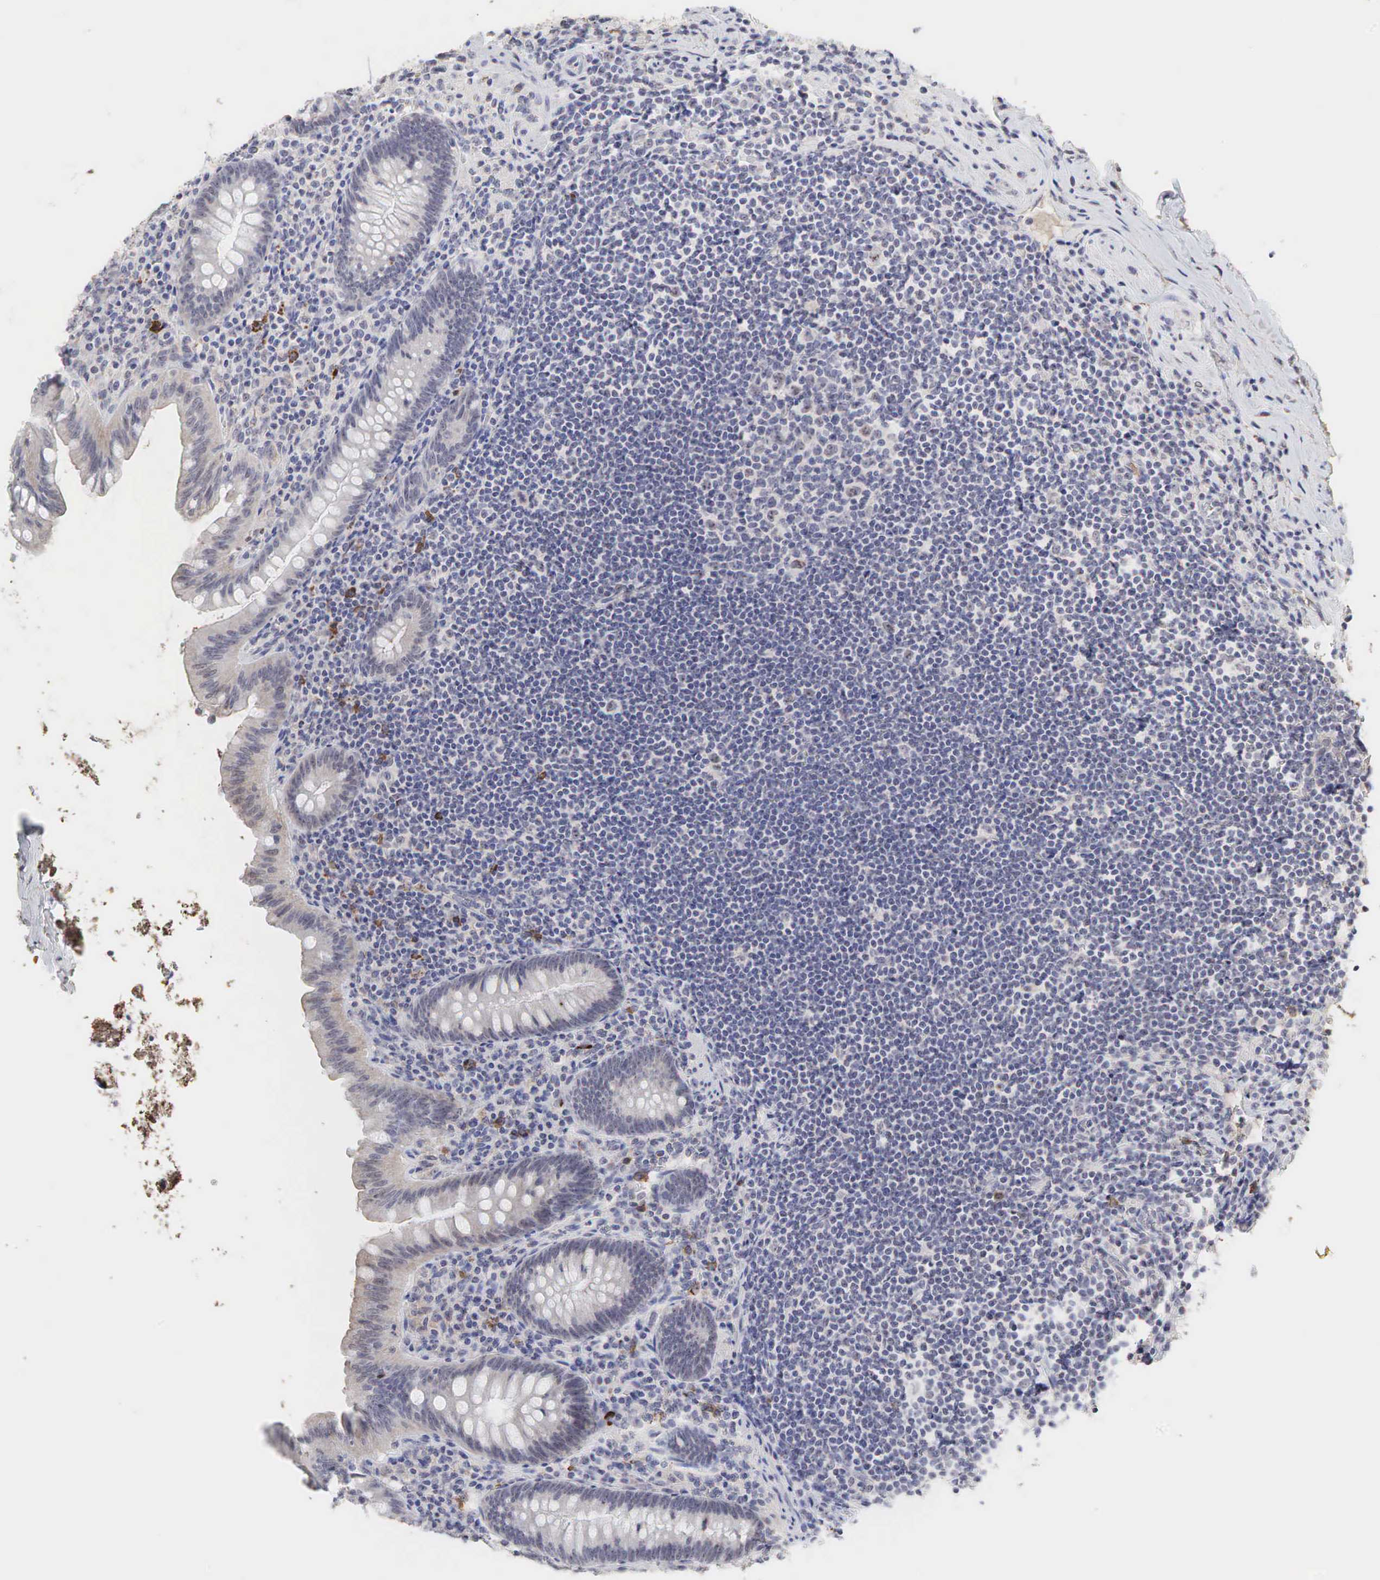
{"staining": {"intensity": "weak", "quantity": "<25%", "location": "nuclear"}, "tissue": "appendix", "cell_type": "Glandular cells", "image_type": "normal", "snomed": [{"axis": "morphology", "description": "Normal tissue, NOS"}, {"axis": "topography", "description": "Appendix"}], "caption": "Appendix was stained to show a protein in brown. There is no significant staining in glandular cells. (DAB immunohistochemistry (IHC) visualized using brightfield microscopy, high magnification).", "gene": "DKC1", "patient": {"sex": "male", "age": 41}}